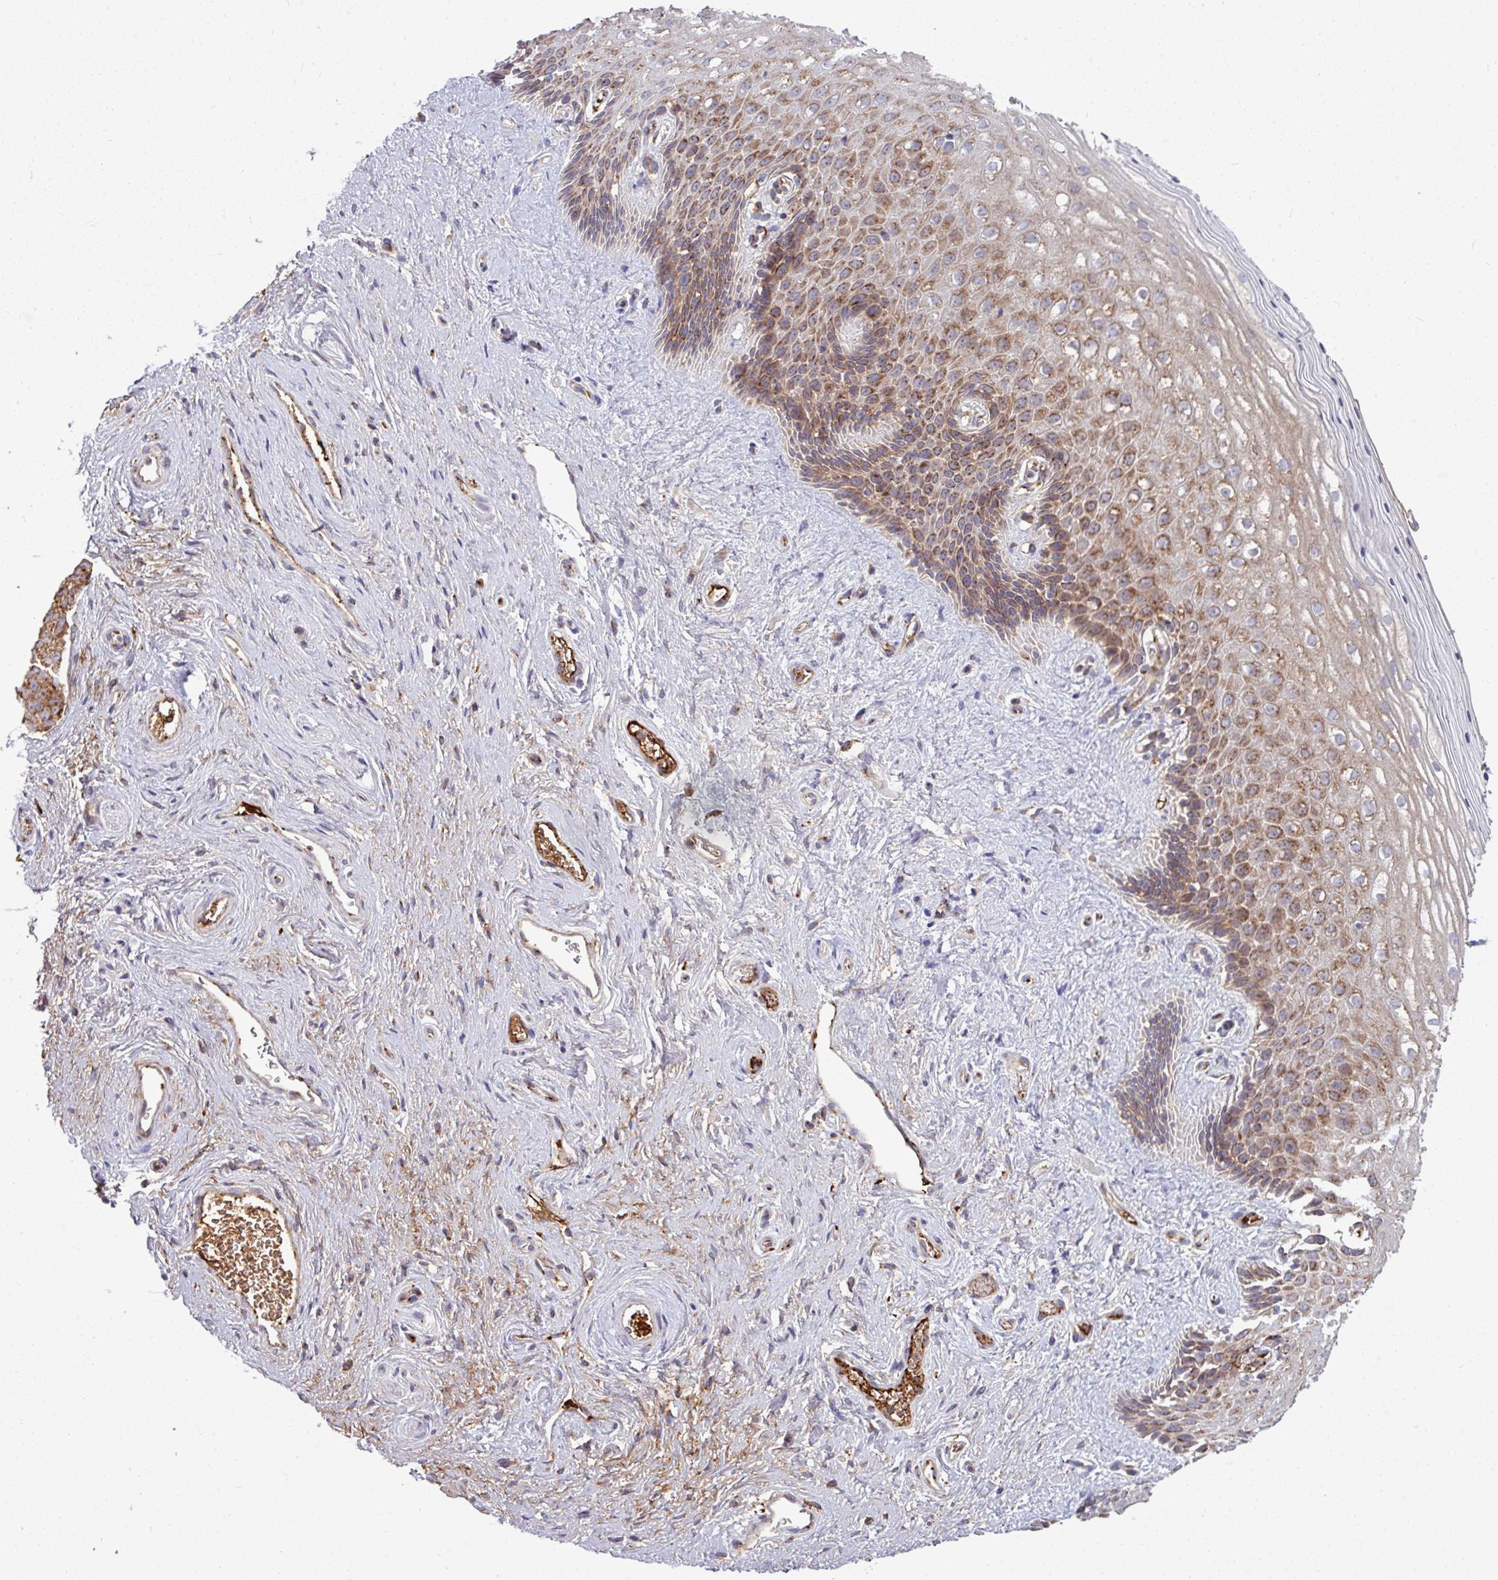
{"staining": {"intensity": "moderate", "quantity": ">75%", "location": "cytoplasmic/membranous"}, "tissue": "vagina", "cell_type": "Squamous epithelial cells", "image_type": "normal", "snomed": [{"axis": "morphology", "description": "Normal tissue, NOS"}, {"axis": "topography", "description": "Vagina"}], "caption": "Squamous epithelial cells display medium levels of moderate cytoplasmic/membranous expression in about >75% of cells in normal human vagina.", "gene": "LSM12", "patient": {"sex": "female", "age": 47}}